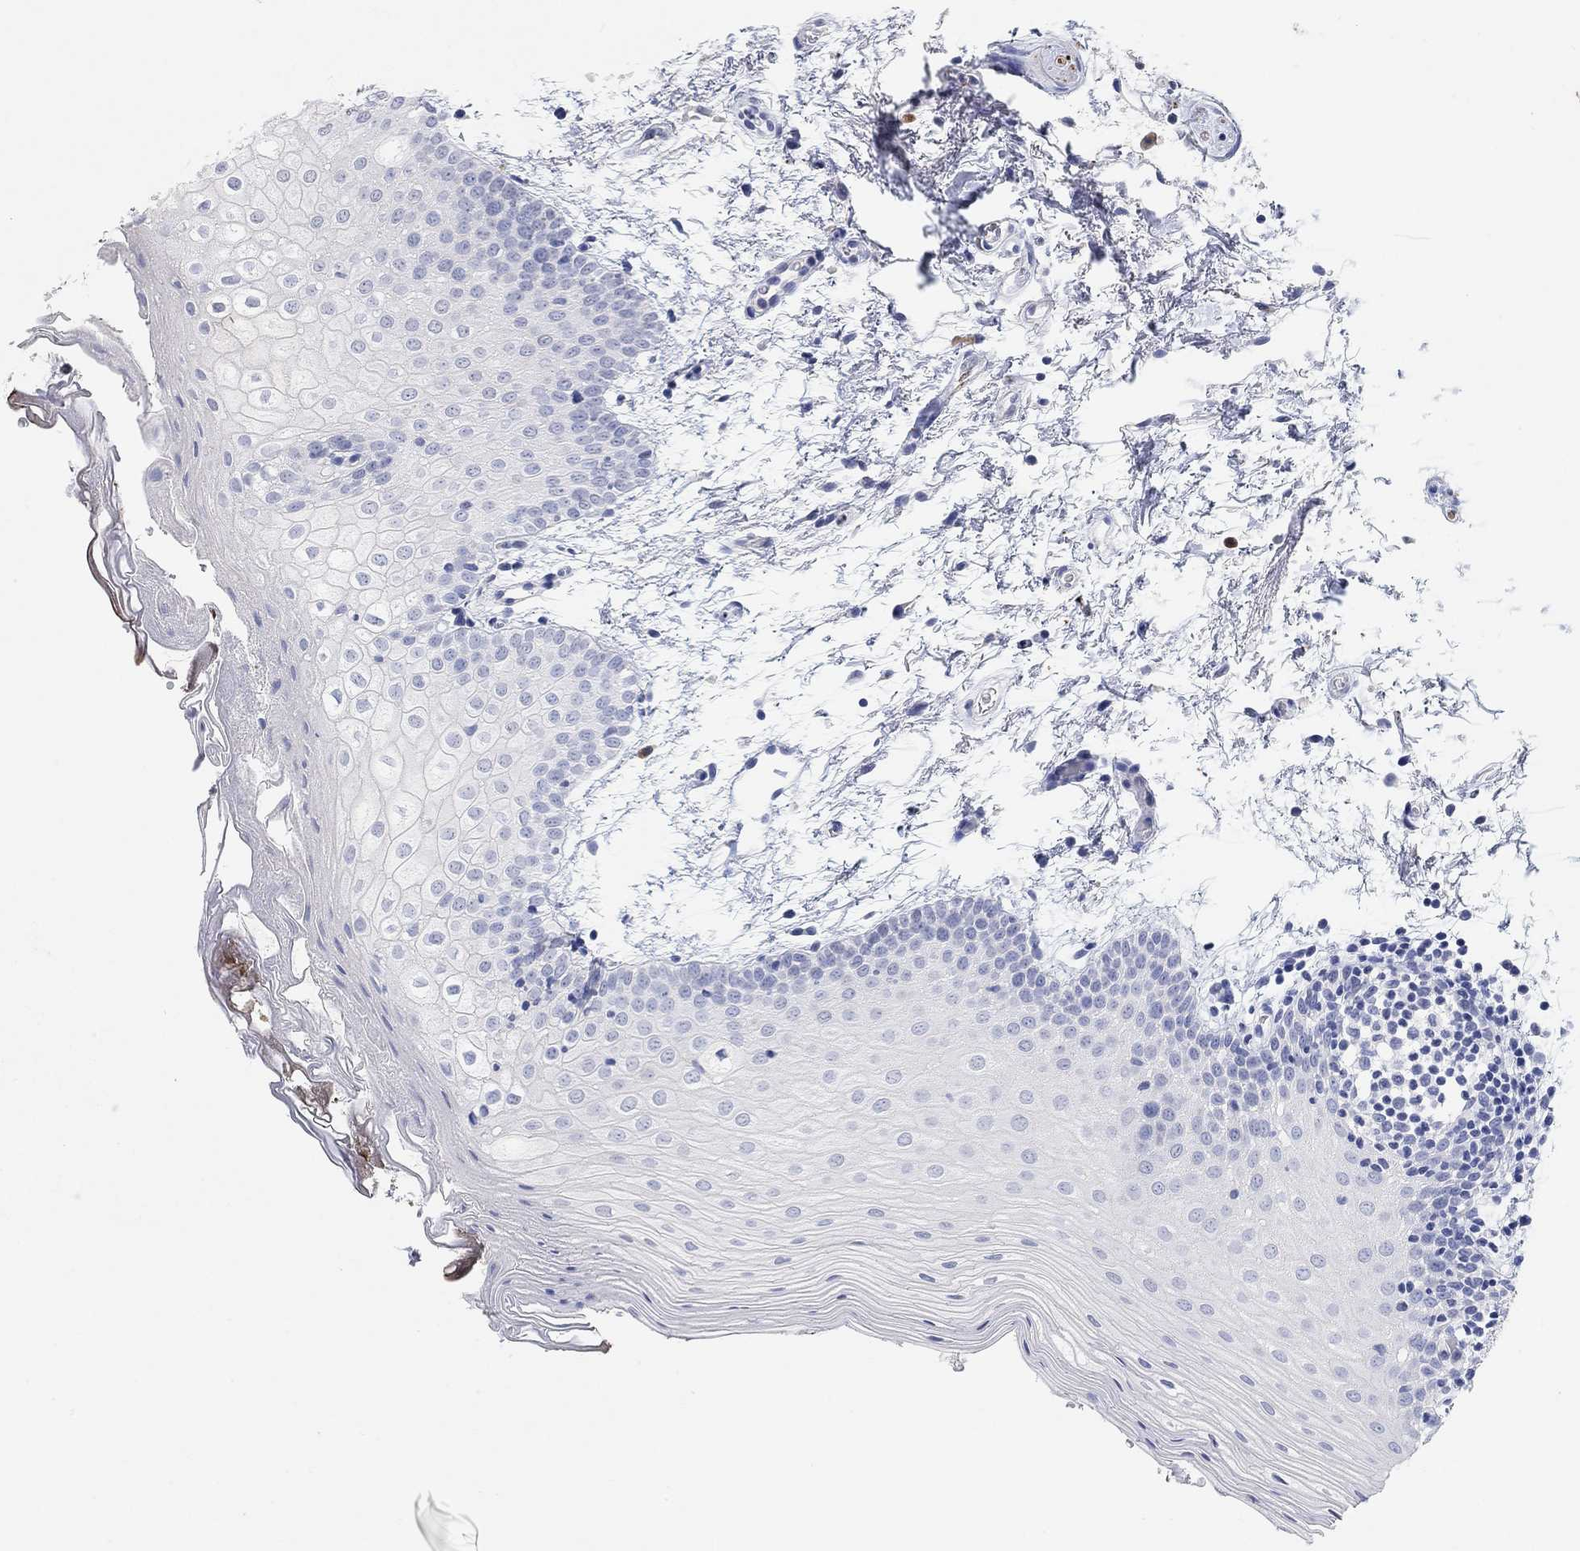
{"staining": {"intensity": "negative", "quantity": "none", "location": "none"}, "tissue": "oral mucosa", "cell_type": "Squamous epithelial cells", "image_type": "normal", "snomed": [{"axis": "morphology", "description": "Normal tissue, NOS"}, {"axis": "topography", "description": "Oral tissue"}, {"axis": "topography", "description": "Tounge, NOS"}], "caption": "IHC histopathology image of unremarkable oral mucosa: oral mucosa stained with DAB exhibits no significant protein staining in squamous epithelial cells. Brightfield microscopy of immunohistochemistry (IHC) stained with DAB (3,3'-diaminobenzidine) (brown) and hematoxylin (blue), captured at high magnification.", "gene": "VAT1L", "patient": {"sex": "female", "age": 86}}